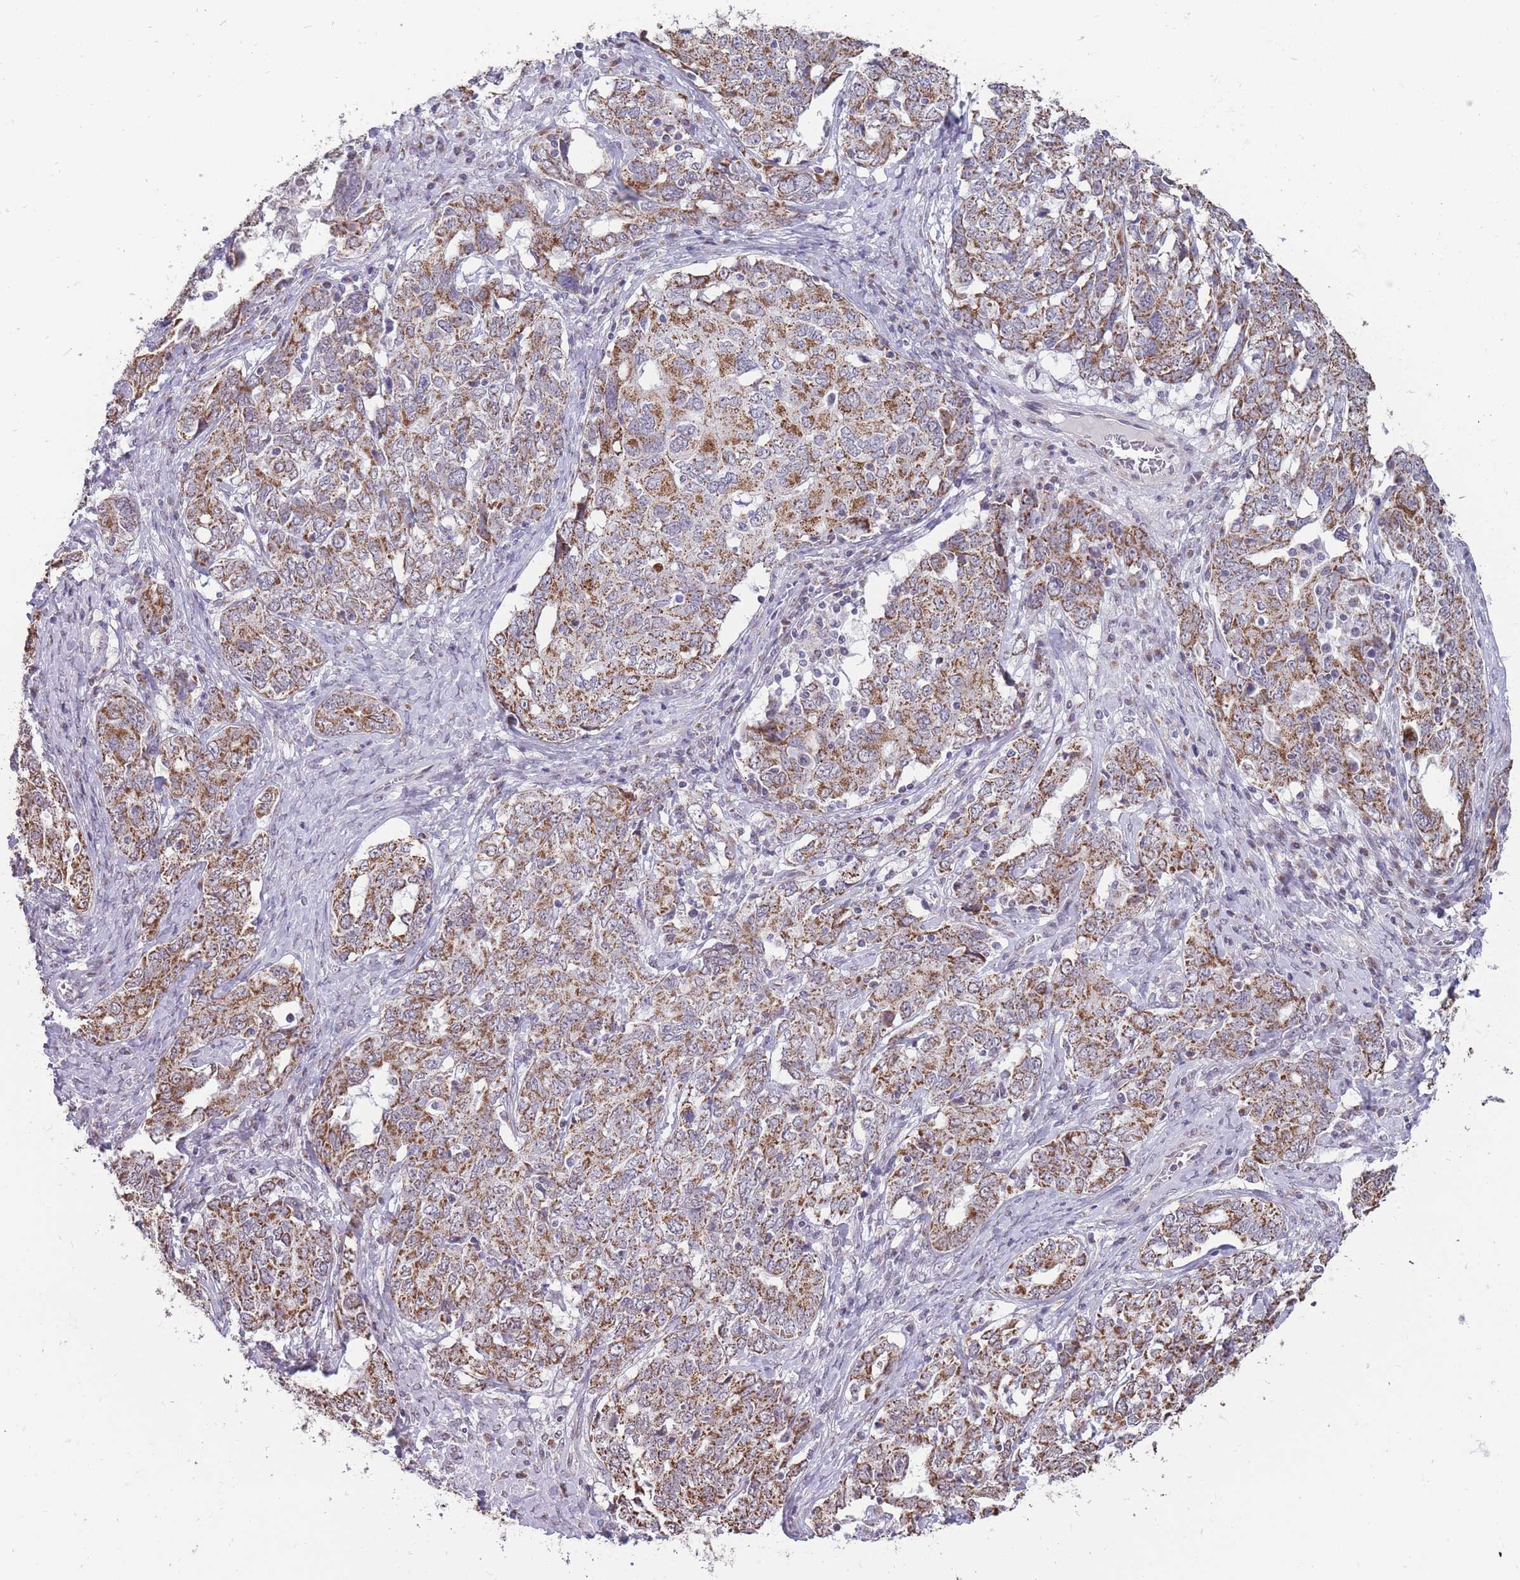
{"staining": {"intensity": "moderate", "quantity": ">75%", "location": "cytoplasmic/membranous"}, "tissue": "ovarian cancer", "cell_type": "Tumor cells", "image_type": "cancer", "snomed": [{"axis": "morphology", "description": "Carcinoma, endometroid"}, {"axis": "topography", "description": "Ovary"}], "caption": "Immunohistochemistry (IHC) image of human ovarian cancer stained for a protein (brown), which reveals medium levels of moderate cytoplasmic/membranous expression in approximately >75% of tumor cells.", "gene": "NELL1", "patient": {"sex": "female", "age": 62}}